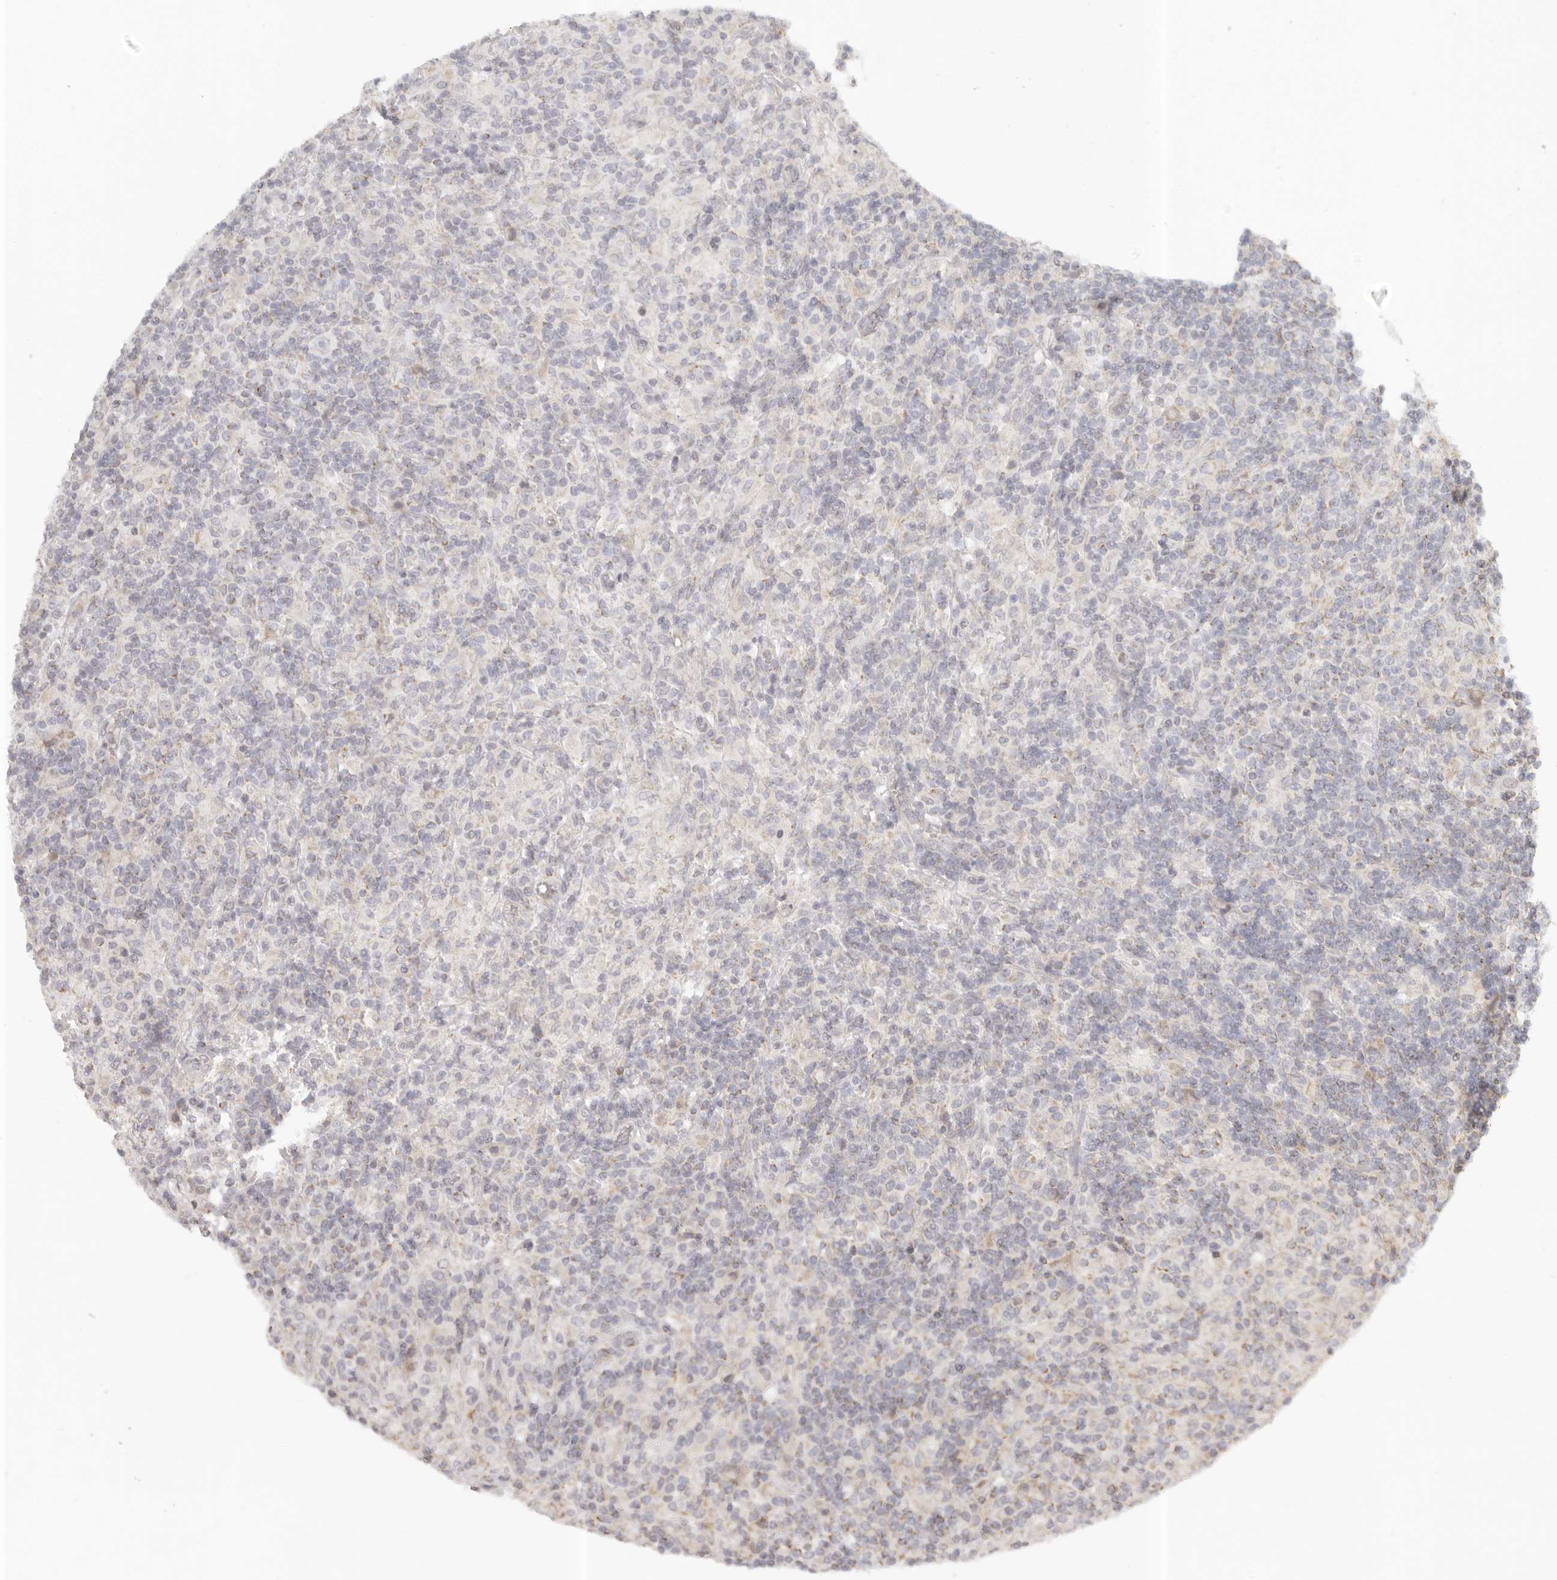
{"staining": {"intensity": "negative", "quantity": "none", "location": "none"}, "tissue": "lymphoma", "cell_type": "Tumor cells", "image_type": "cancer", "snomed": [{"axis": "morphology", "description": "Hodgkin's disease, NOS"}, {"axis": "topography", "description": "Lymph node"}], "caption": "Tumor cells are negative for protein expression in human Hodgkin's disease.", "gene": "KDF1", "patient": {"sex": "male", "age": 70}}